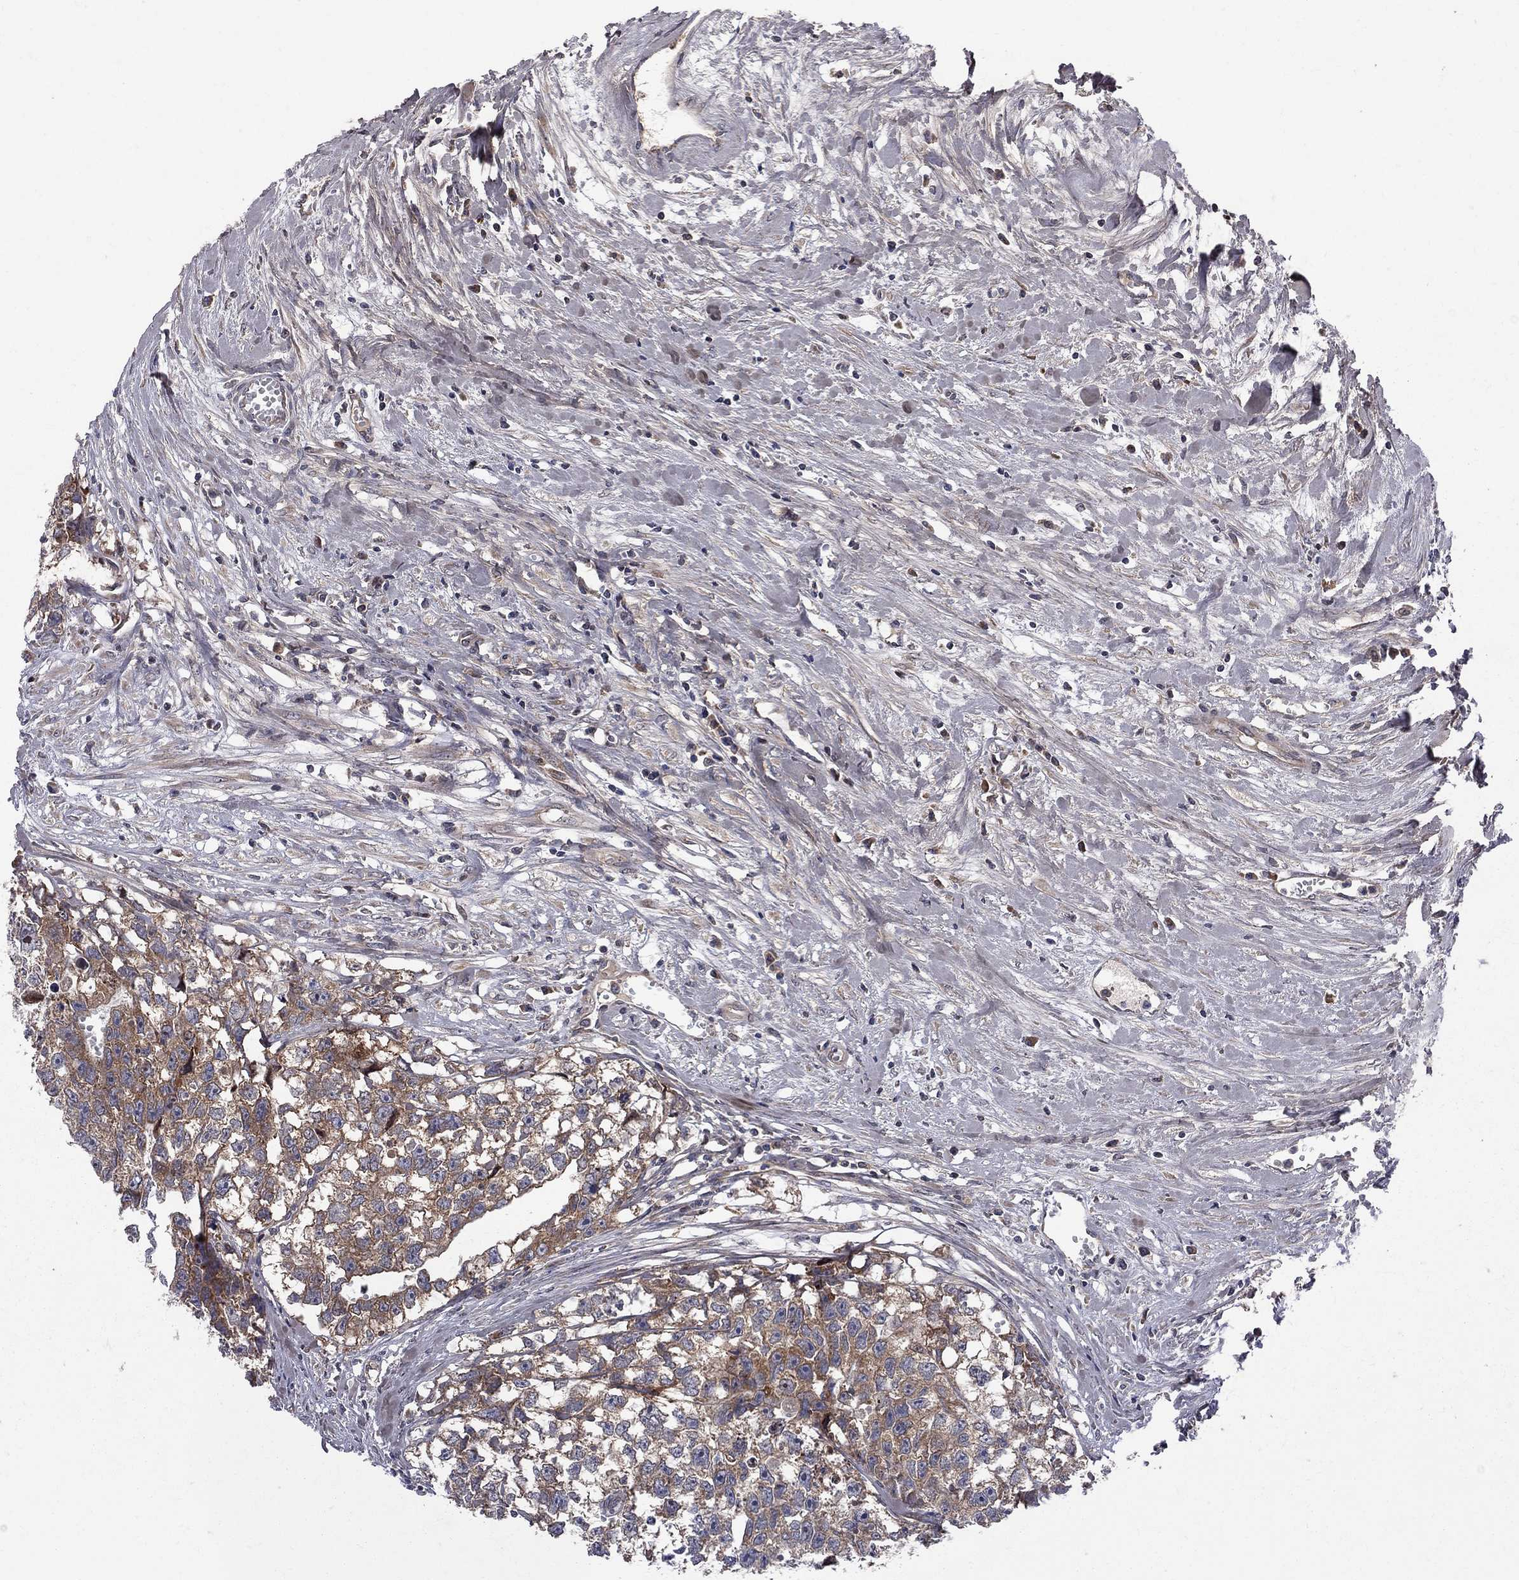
{"staining": {"intensity": "moderate", "quantity": ">75%", "location": "cytoplasmic/membranous"}, "tissue": "testis cancer", "cell_type": "Tumor cells", "image_type": "cancer", "snomed": [{"axis": "morphology", "description": "Carcinoma, Embryonal, NOS"}, {"axis": "morphology", "description": "Teratoma, malignant, NOS"}, {"axis": "topography", "description": "Testis"}], "caption": "Human testis teratoma (malignant) stained for a protein (brown) shows moderate cytoplasmic/membranous positive staining in approximately >75% of tumor cells.", "gene": "CNOT11", "patient": {"sex": "male", "age": 44}}